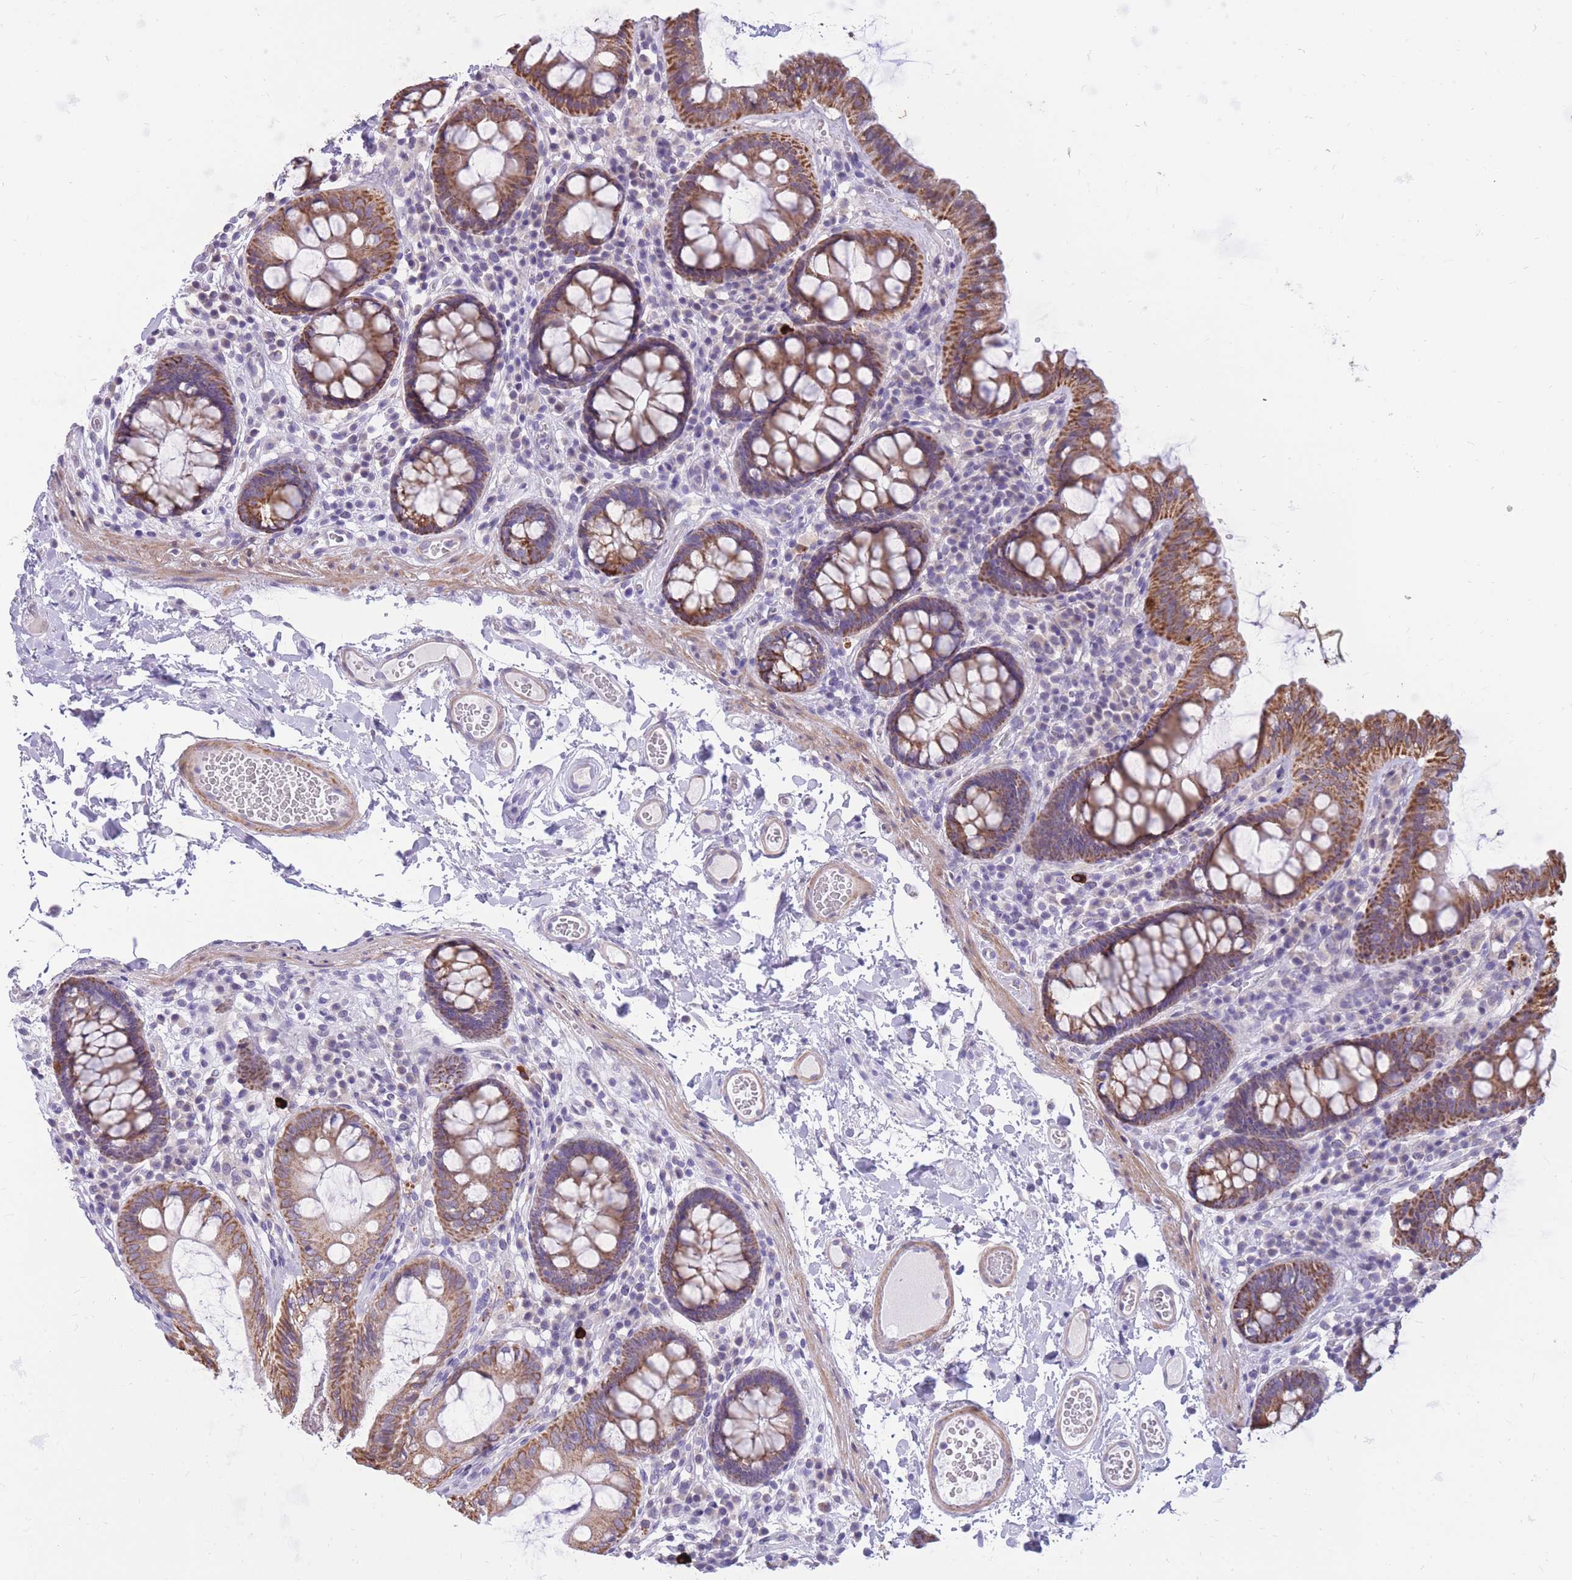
{"staining": {"intensity": "weak", "quantity": "25%-75%", "location": "cytoplasmic/membranous"}, "tissue": "colon", "cell_type": "Endothelial cells", "image_type": "normal", "snomed": [{"axis": "morphology", "description": "Normal tissue, NOS"}, {"axis": "topography", "description": "Colon"}], "caption": "IHC (DAB) staining of benign human colon reveals weak cytoplasmic/membranous protein expression in about 25%-75% of endothelial cells.", "gene": "RNF170", "patient": {"sex": "male", "age": 84}}